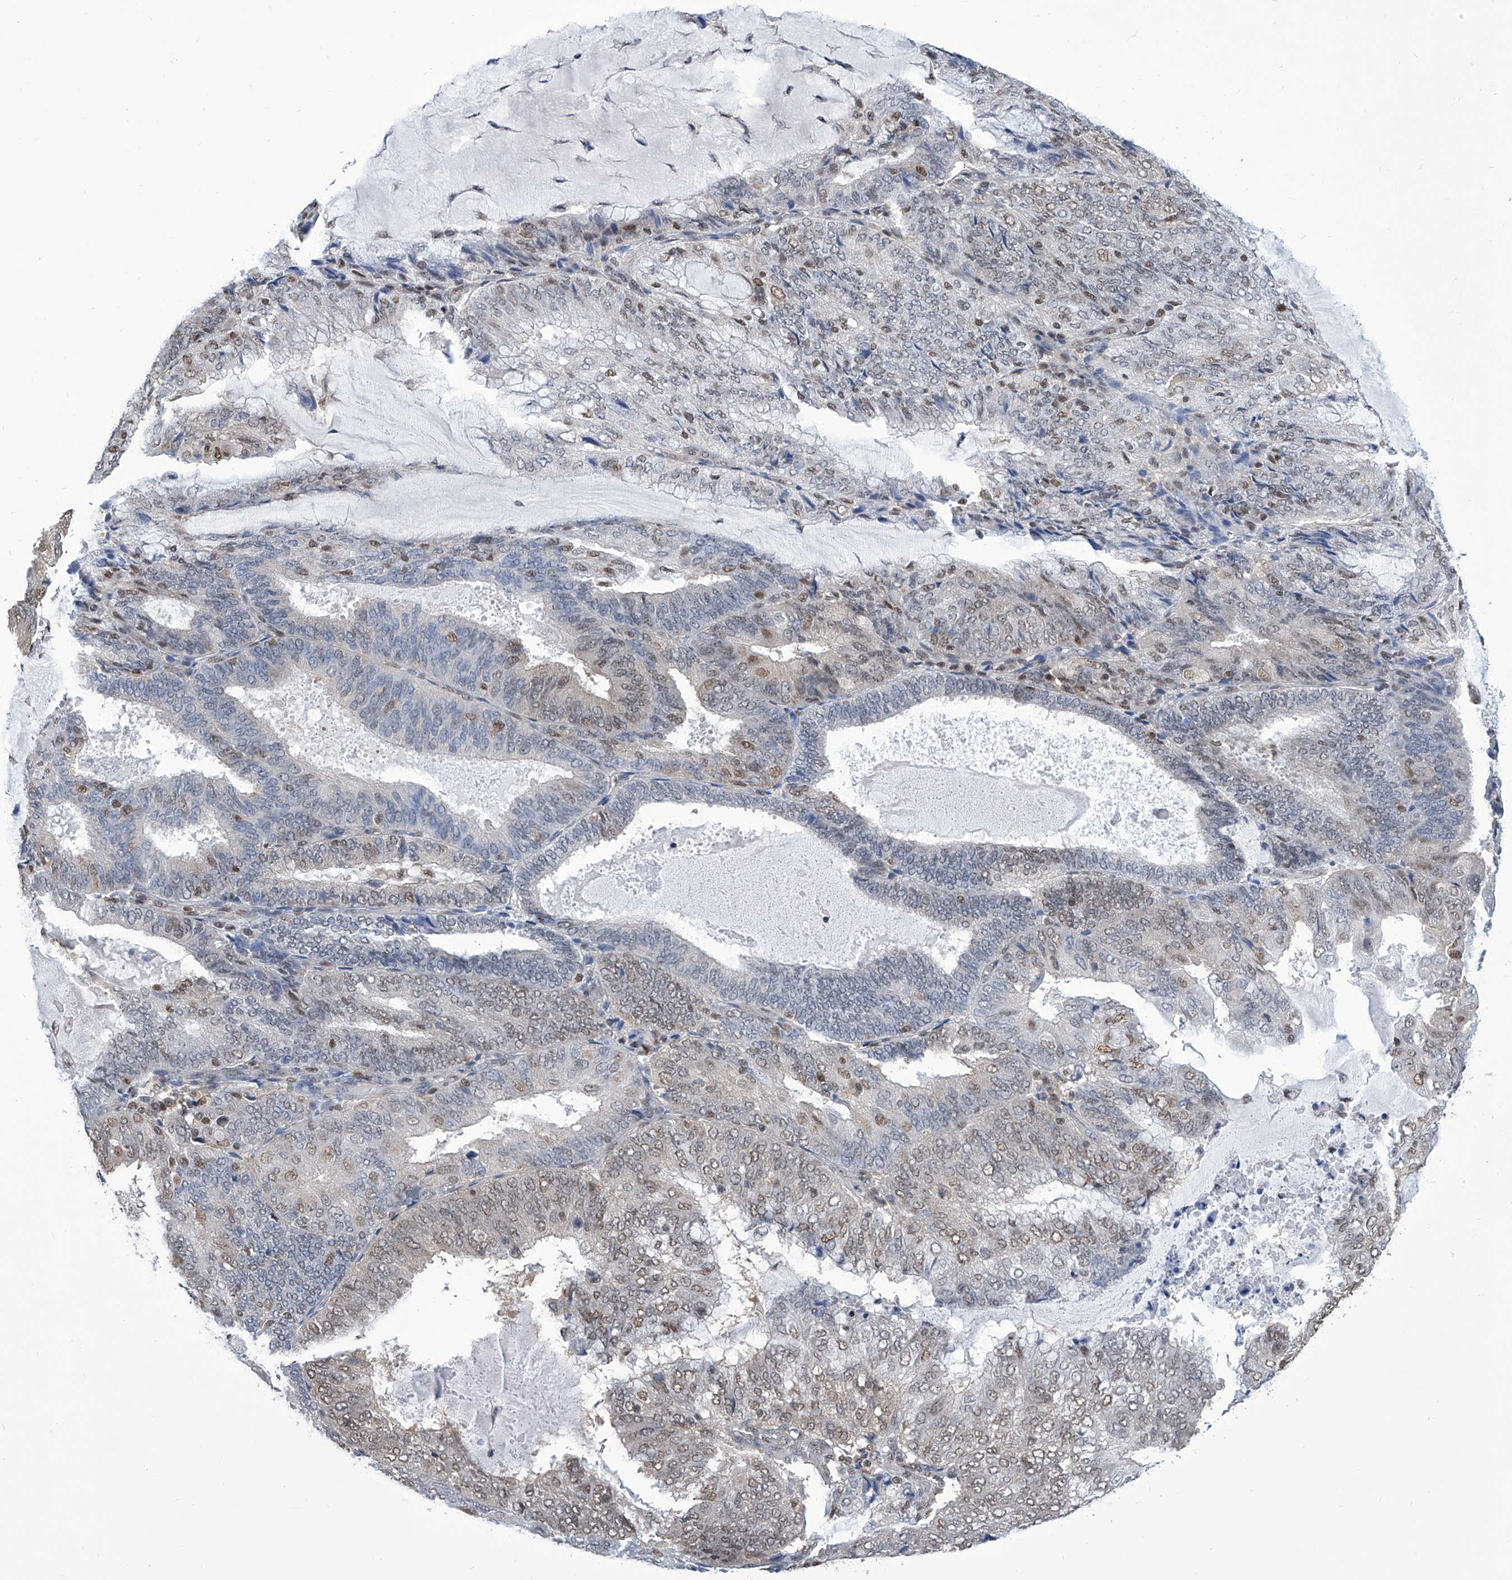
{"staining": {"intensity": "weak", "quantity": "25%-75%", "location": "nuclear"}, "tissue": "endometrial cancer", "cell_type": "Tumor cells", "image_type": "cancer", "snomed": [{"axis": "morphology", "description": "Adenocarcinoma, NOS"}, {"axis": "topography", "description": "Endometrium"}], "caption": "A brown stain shows weak nuclear staining of a protein in endometrial cancer tumor cells.", "gene": "SREBF2", "patient": {"sex": "female", "age": 81}}